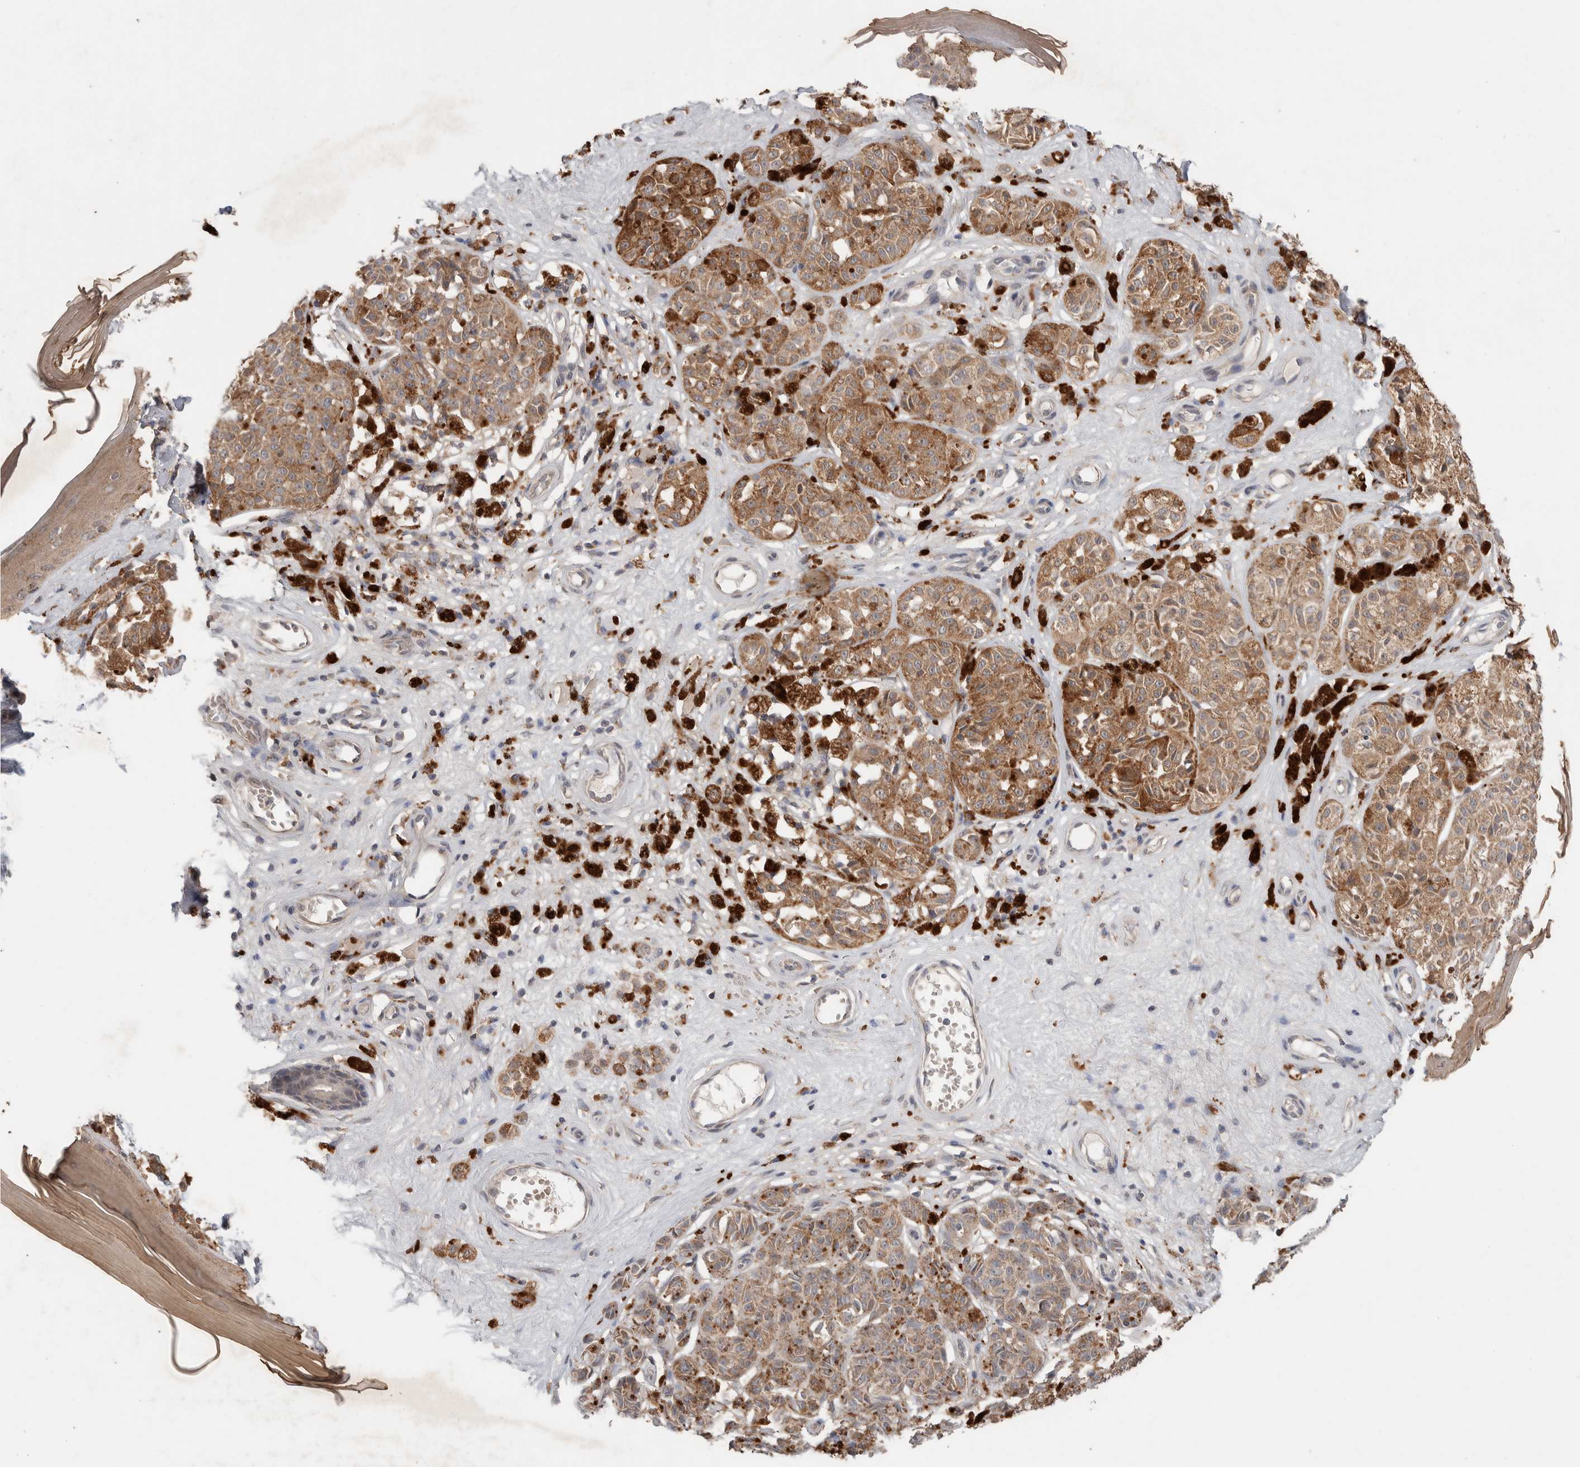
{"staining": {"intensity": "moderate", "quantity": ">75%", "location": "cytoplasmic/membranous"}, "tissue": "melanoma", "cell_type": "Tumor cells", "image_type": "cancer", "snomed": [{"axis": "morphology", "description": "Malignant melanoma, NOS"}, {"axis": "topography", "description": "Skin"}], "caption": "The histopathology image displays staining of malignant melanoma, revealing moderate cytoplasmic/membranous protein staining (brown color) within tumor cells. The staining is performed using DAB brown chromogen to label protein expression. The nuclei are counter-stained blue using hematoxylin.", "gene": "KCNJ5", "patient": {"sex": "female", "age": 64}}